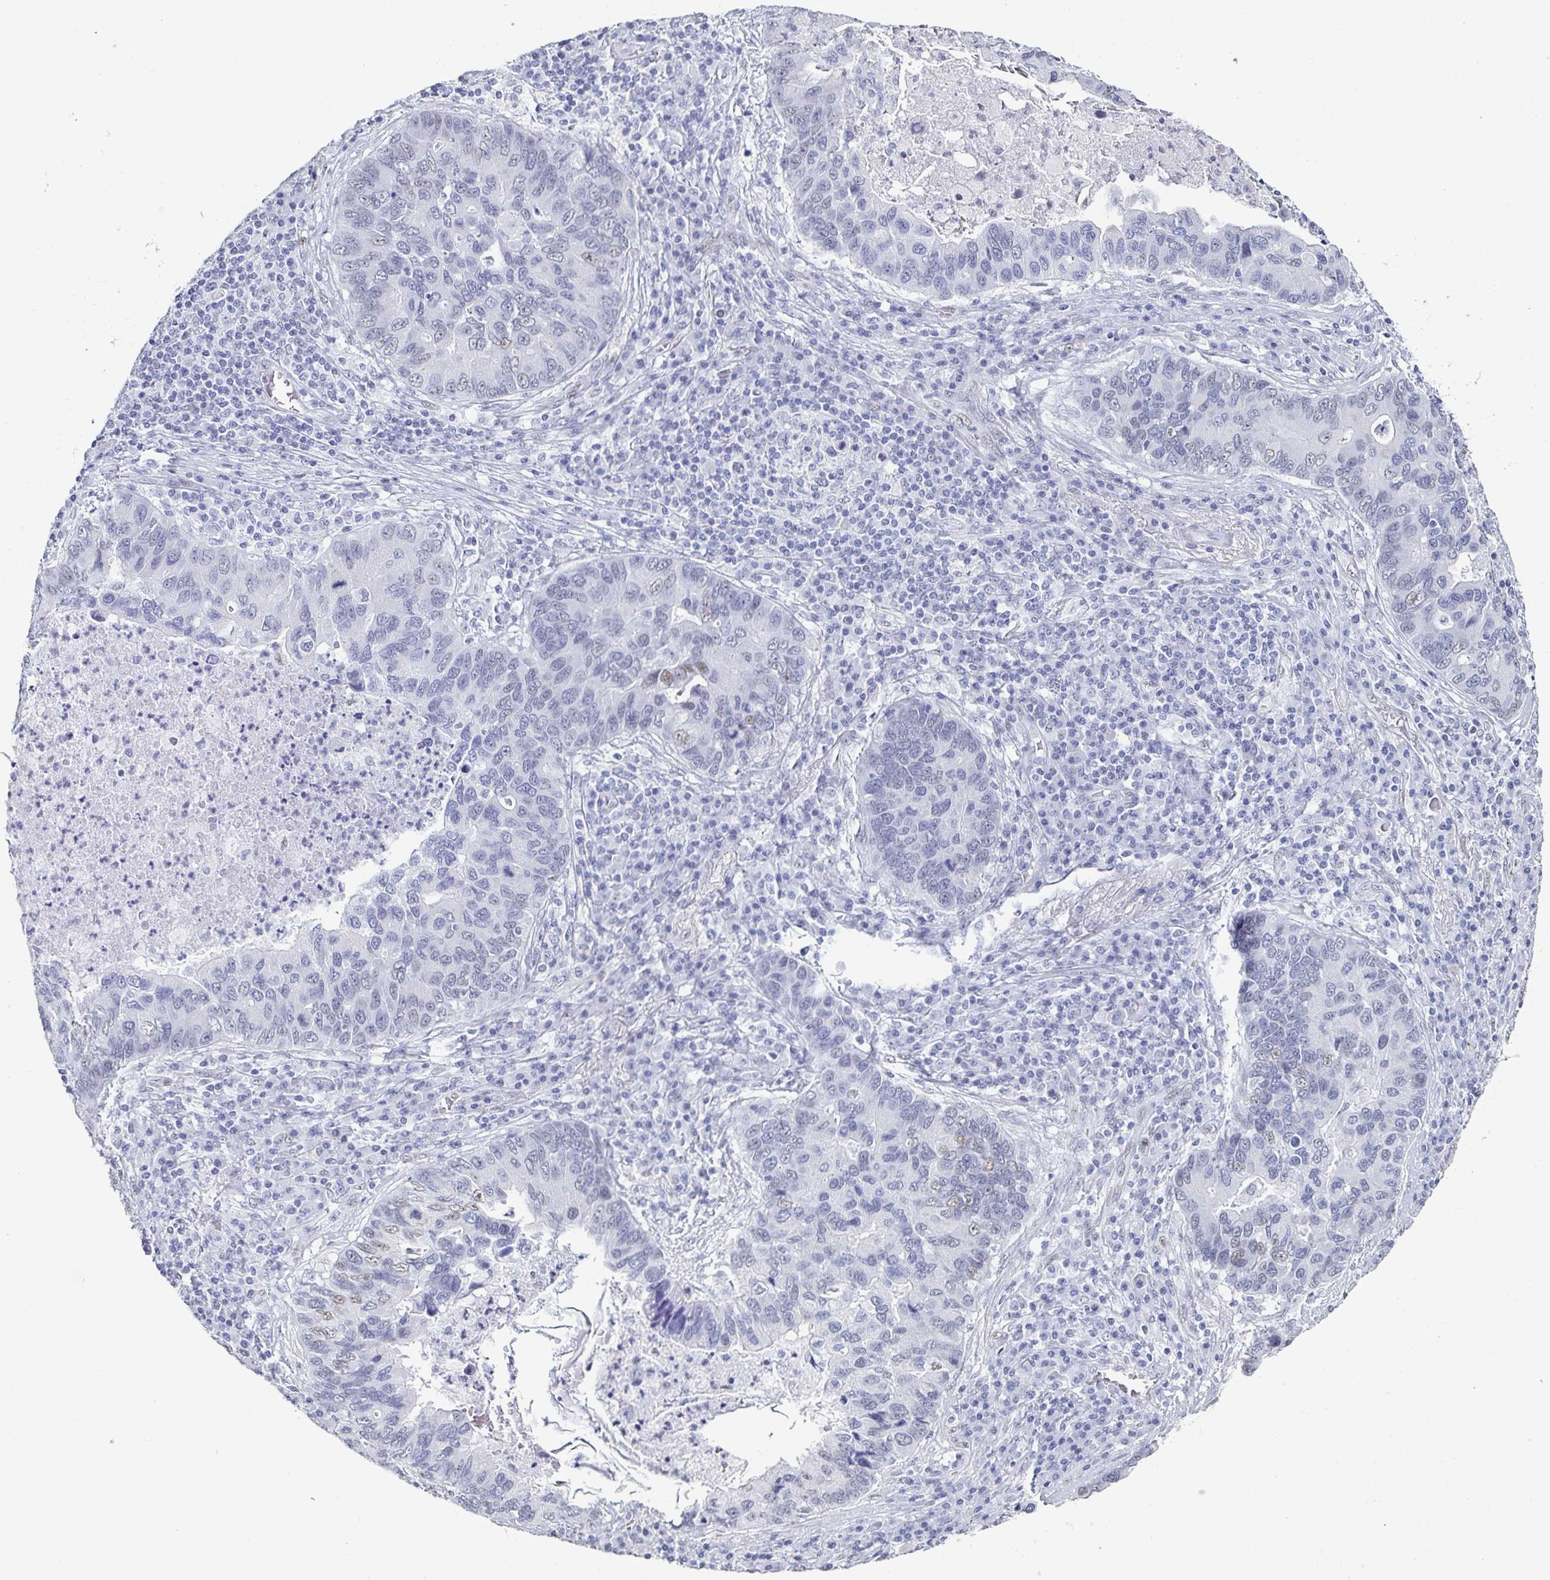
{"staining": {"intensity": "weak", "quantity": "<25%", "location": "nuclear"}, "tissue": "lung cancer", "cell_type": "Tumor cells", "image_type": "cancer", "snomed": [{"axis": "morphology", "description": "Adenocarcinoma, NOS"}, {"axis": "morphology", "description": "Adenocarcinoma, metastatic, NOS"}, {"axis": "topography", "description": "Lymph node"}, {"axis": "topography", "description": "Lung"}], "caption": "High magnification brightfield microscopy of lung adenocarcinoma stained with DAB (brown) and counterstained with hematoxylin (blue): tumor cells show no significant staining. The staining was performed using DAB (3,3'-diaminobenzidine) to visualize the protein expression in brown, while the nuclei were stained in blue with hematoxylin (Magnification: 20x).", "gene": "DDX39B", "patient": {"sex": "female", "age": 54}}